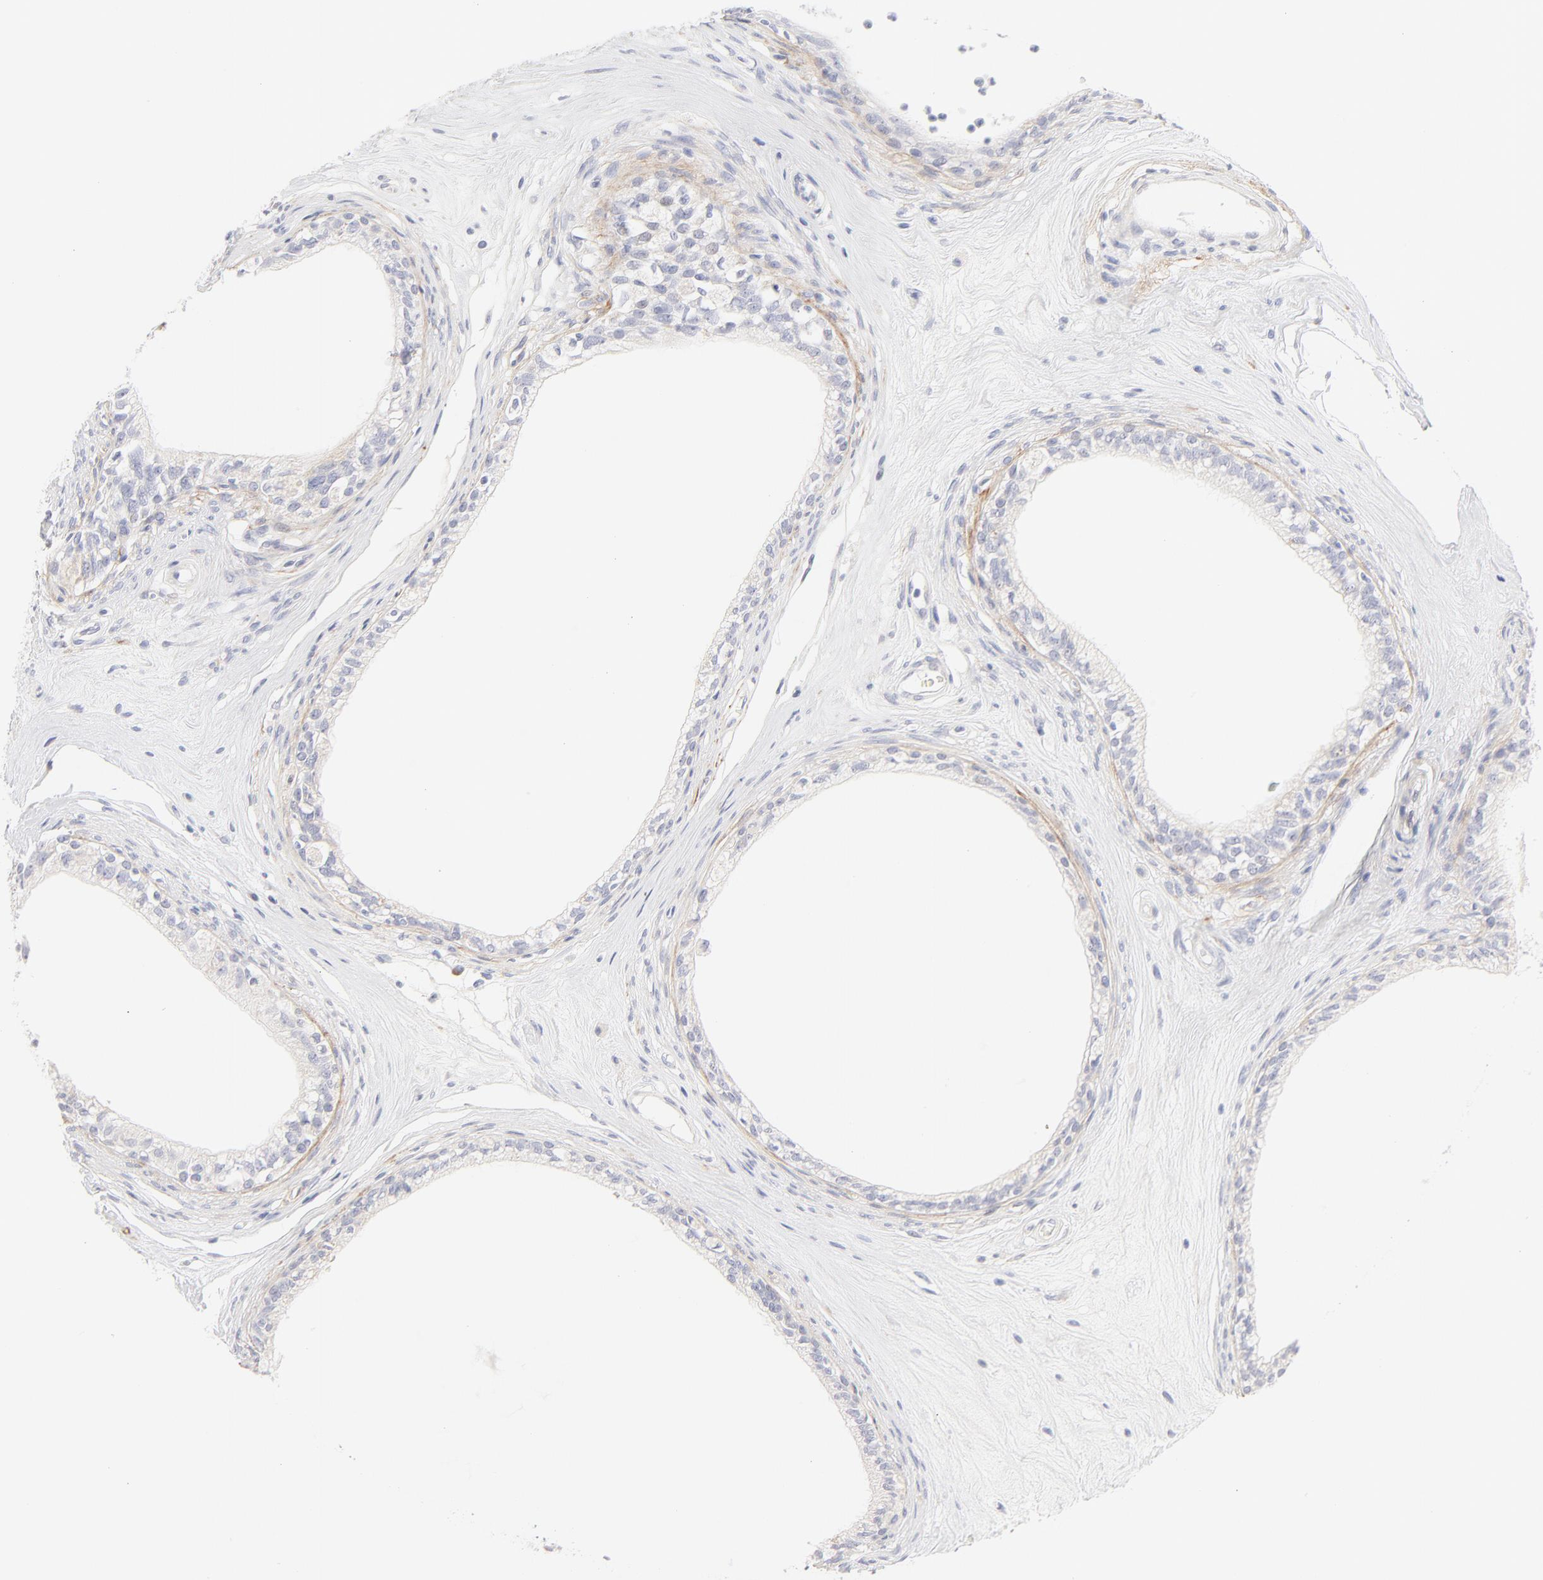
{"staining": {"intensity": "weak", "quantity": "25%-75%", "location": "cytoplasmic/membranous"}, "tissue": "epididymis", "cell_type": "Glandular cells", "image_type": "normal", "snomed": [{"axis": "morphology", "description": "Normal tissue, NOS"}, {"axis": "morphology", "description": "Inflammation, NOS"}, {"axis": "topography", "description": "Epididymis"}], "caption": "Approximately 25%-75% of glandular cells in unremarkable human epididymis display weak cytoplasmic/membranous protein positivity as visualized by brown immunohistochemical staining.", "gene": "NPNT", "patient": {"sex": "male", "age": 84}}